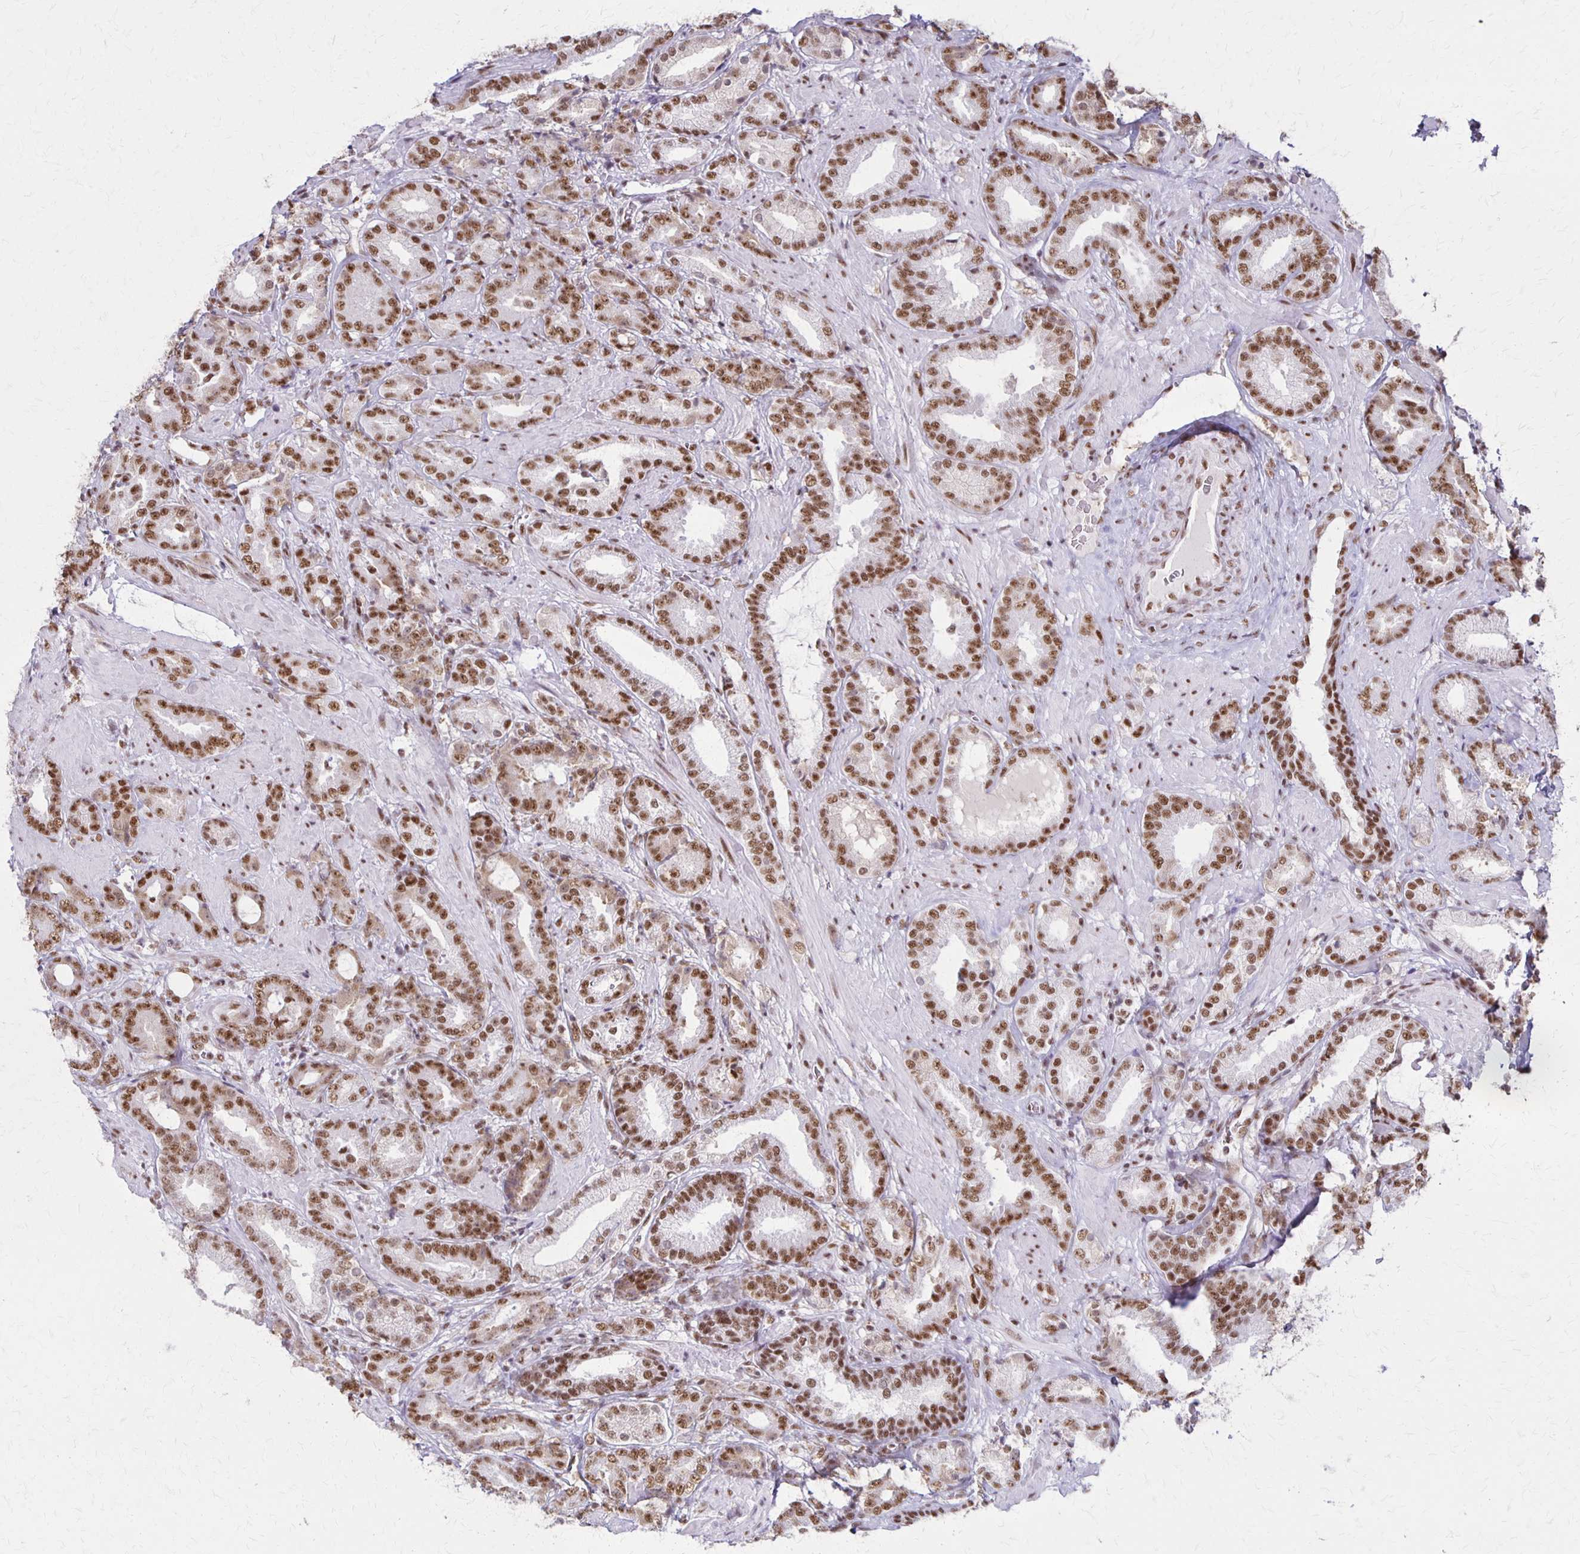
{"staining": {"intensity": "moderate", "quantity": ">75%", "location": "nuclear"}, "tissue": "prostate cancer", "cell_type": "Tumor cells", "image_type": "cancer", "snomed": [{"axis": "morphology", "description": "Adenocarcinoma, High grade"}, {"axis": "topography", "description": "Prostate"}], "caption": "A medium amount of moderate nuclear expression is identified in about >75% of tumor cells in adenocarcinoma (high-grade) (prostate) tissue.", "gene": "XRCC6", "patient": {"sex": "male", "age": 56}}